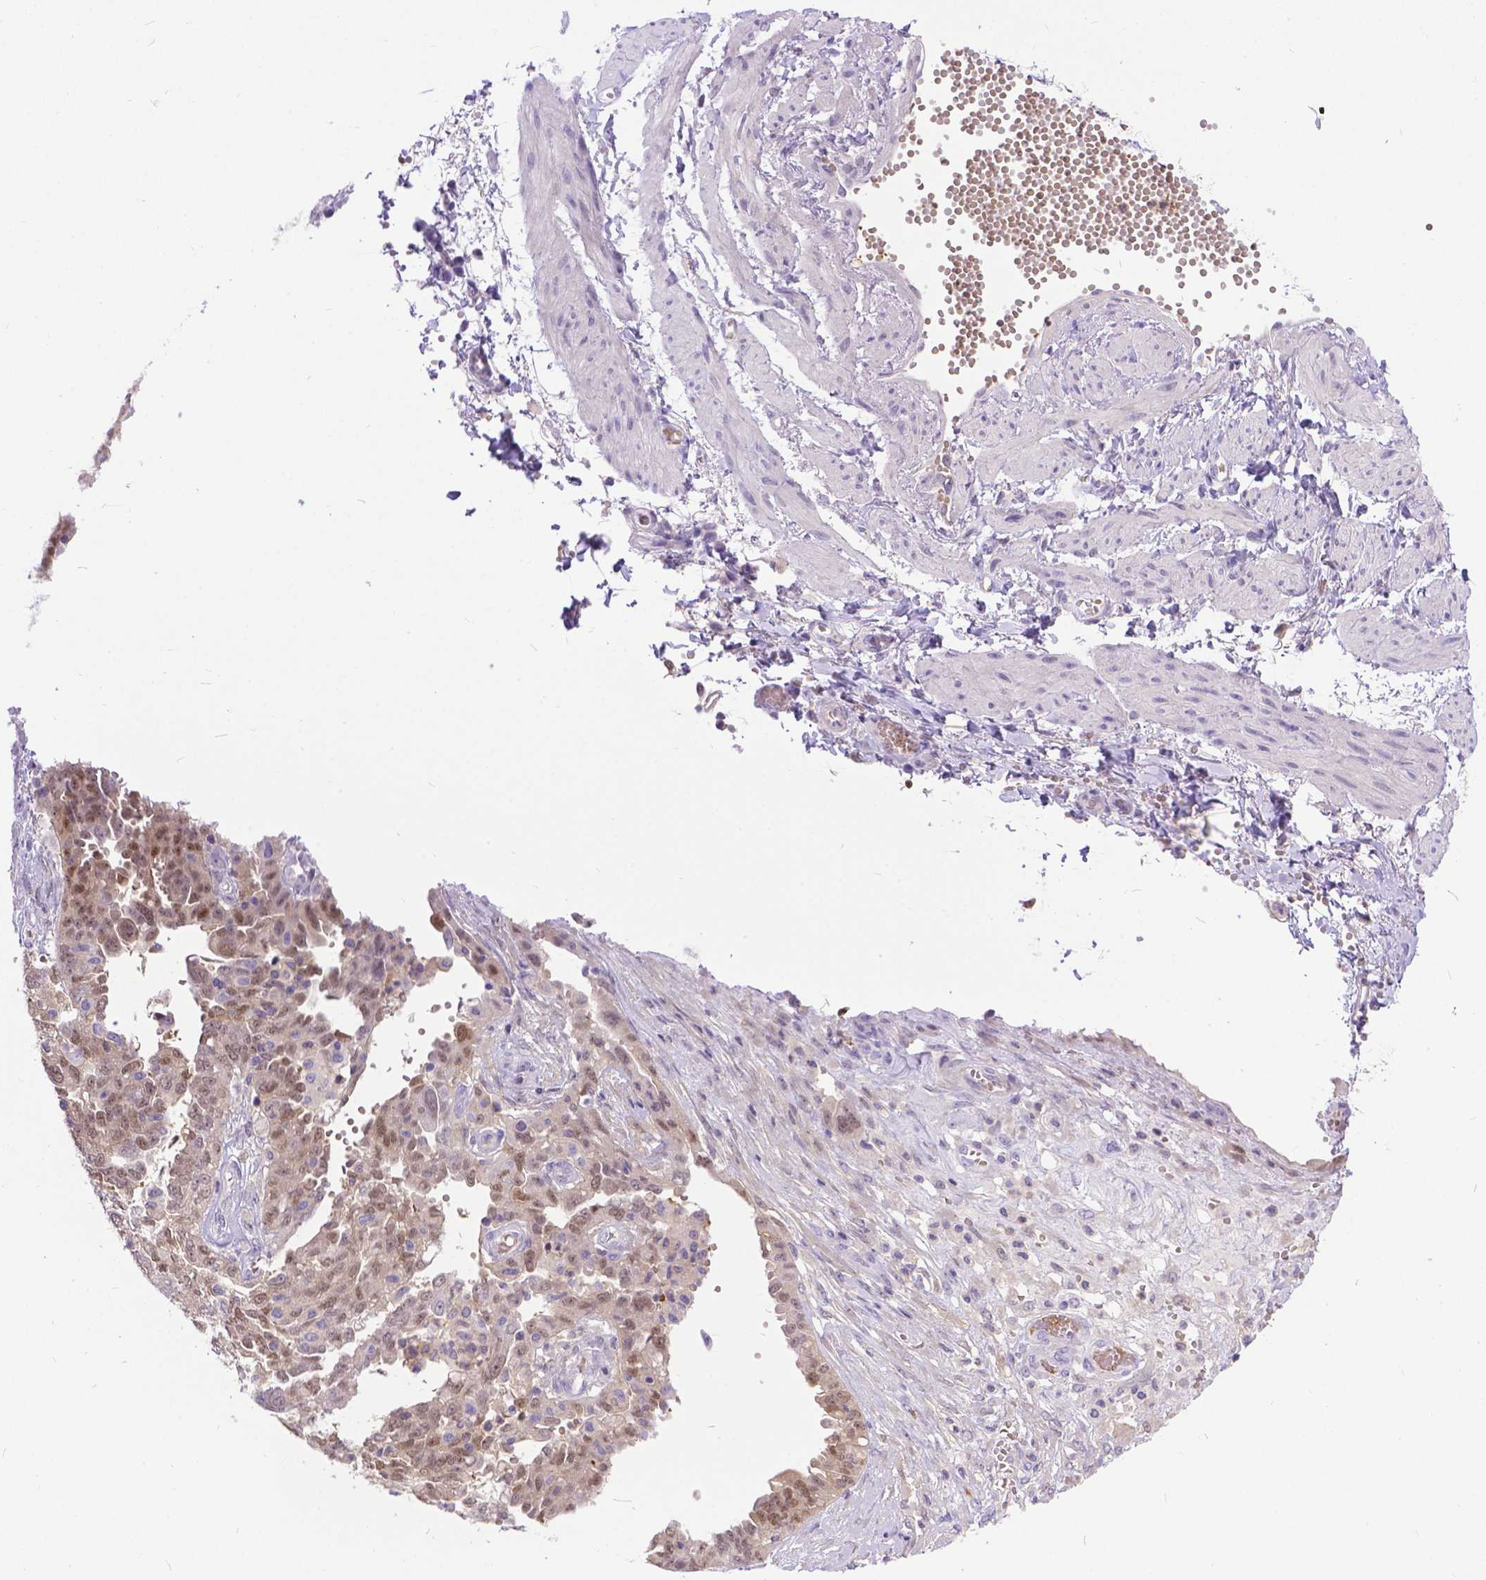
{"staining": {"intensity": "weak", "quantity": ">75%", "location": "cytoplasmic/membranous,nuclear"}, "tissue": "ovarian cancer", "cell_type": "Tumor cells", "image_type": "cancer", "snomed": [{"axis": "morphology", "description": "Cystadenocarcinoma, serous, NOS"}, {"axis": "topography", "description": "Ovary"}], "caption": "Human ovarian cancer (serous cystadenocarcinoma) stained with a protein marker displays weak staining in tumor cells.", "gene": "TMEM169", "patient": {"sex": "female", "age": 67}}